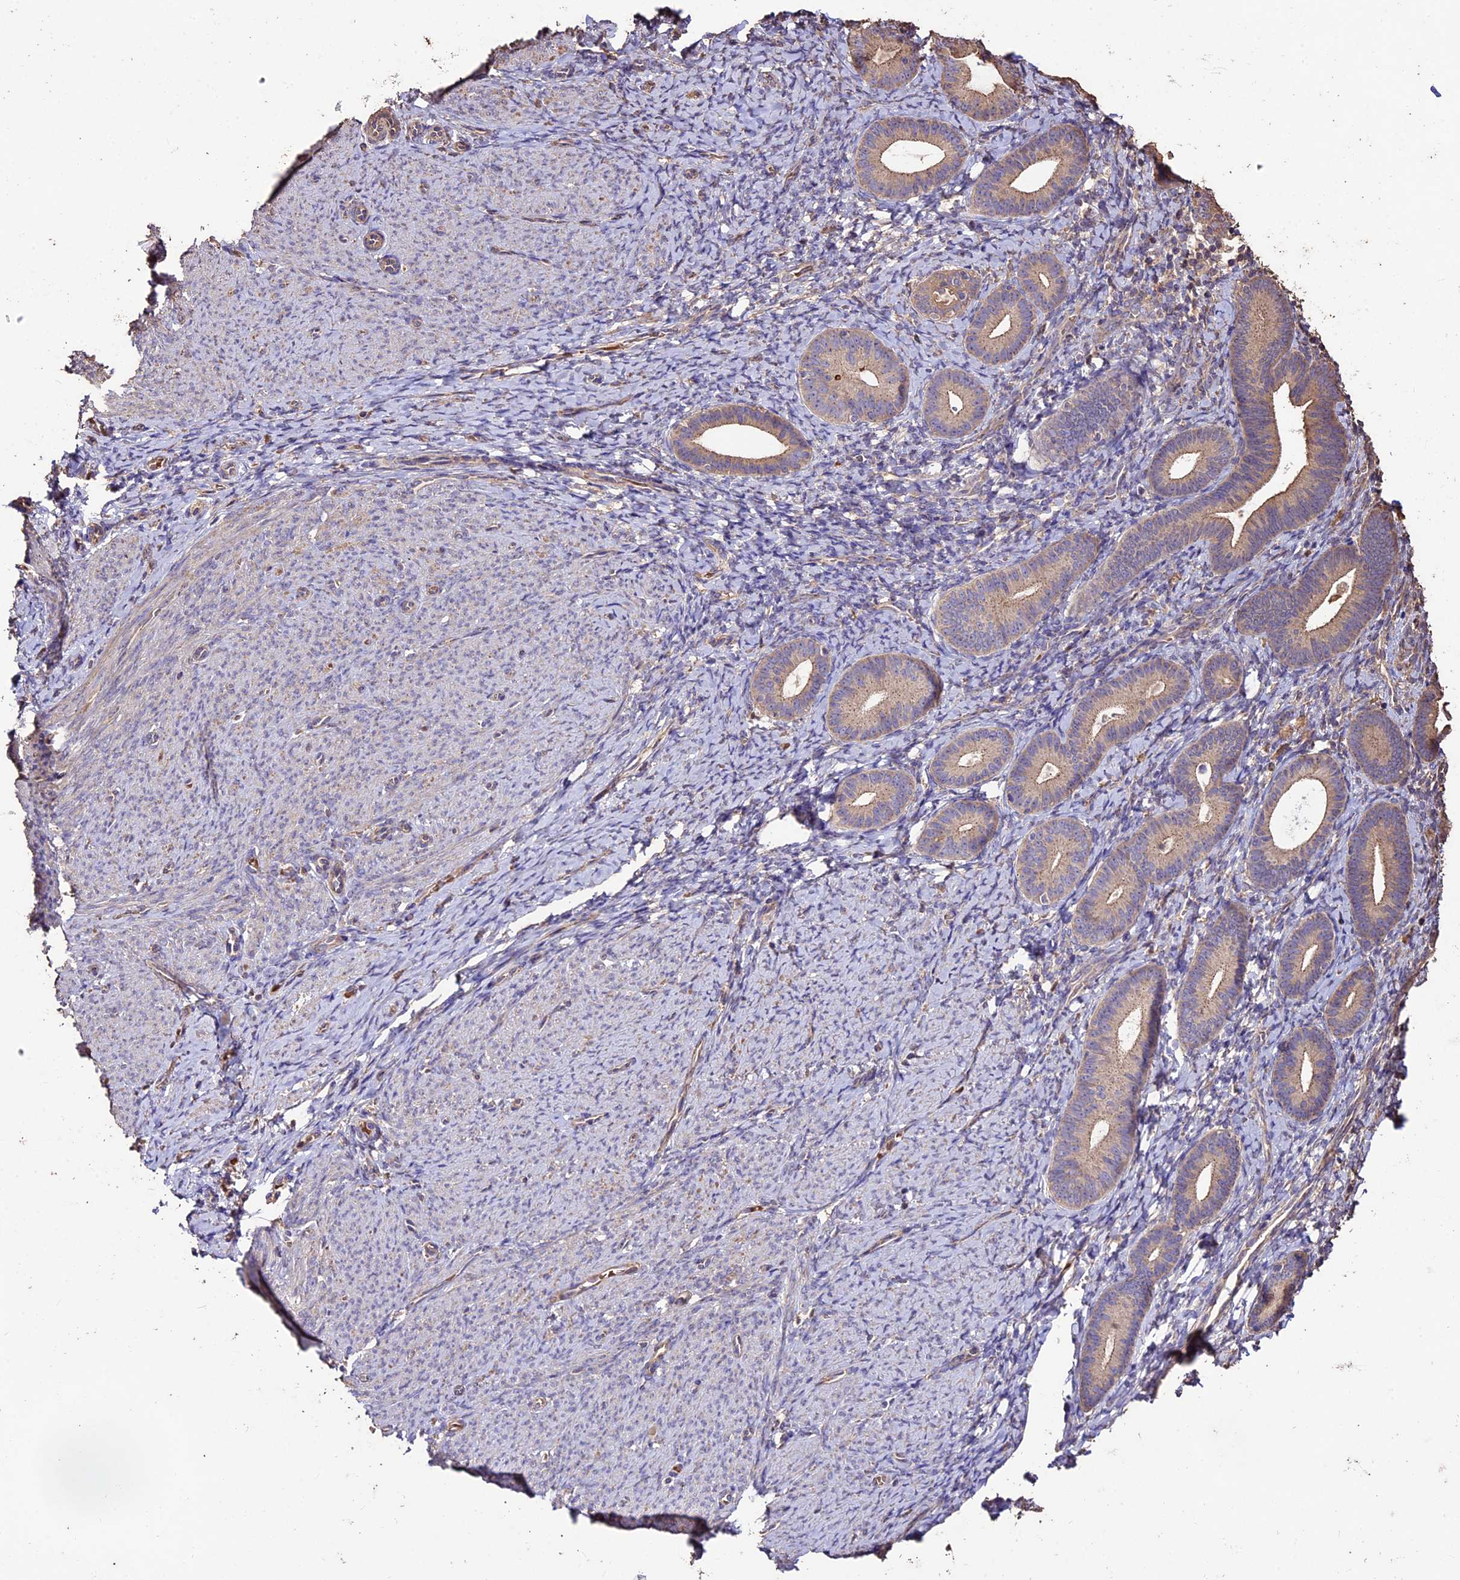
{"staining": {"intensity": "weak", "quantity": "<25%", "location": "cytoplasmic/membranous"}, "tissue": "endometrium", "cell_type": "Cells in endometrial stroma", "image_type": "normal", "snomed": [{"axis": "morphology", "description": "Normal tissue, NOS"}, {"axis": "topography", "description": "Endometrium"}], "caption": "IHC of normal endometrium demonstrates no positivity in cells in endometrial stroma. (DAB (3,3'-diaminobenzidine) immunohistochemistry (IHC), high magnification).", "gene": "CRLF1", "patient": {"sex": "female", "age": 65}}